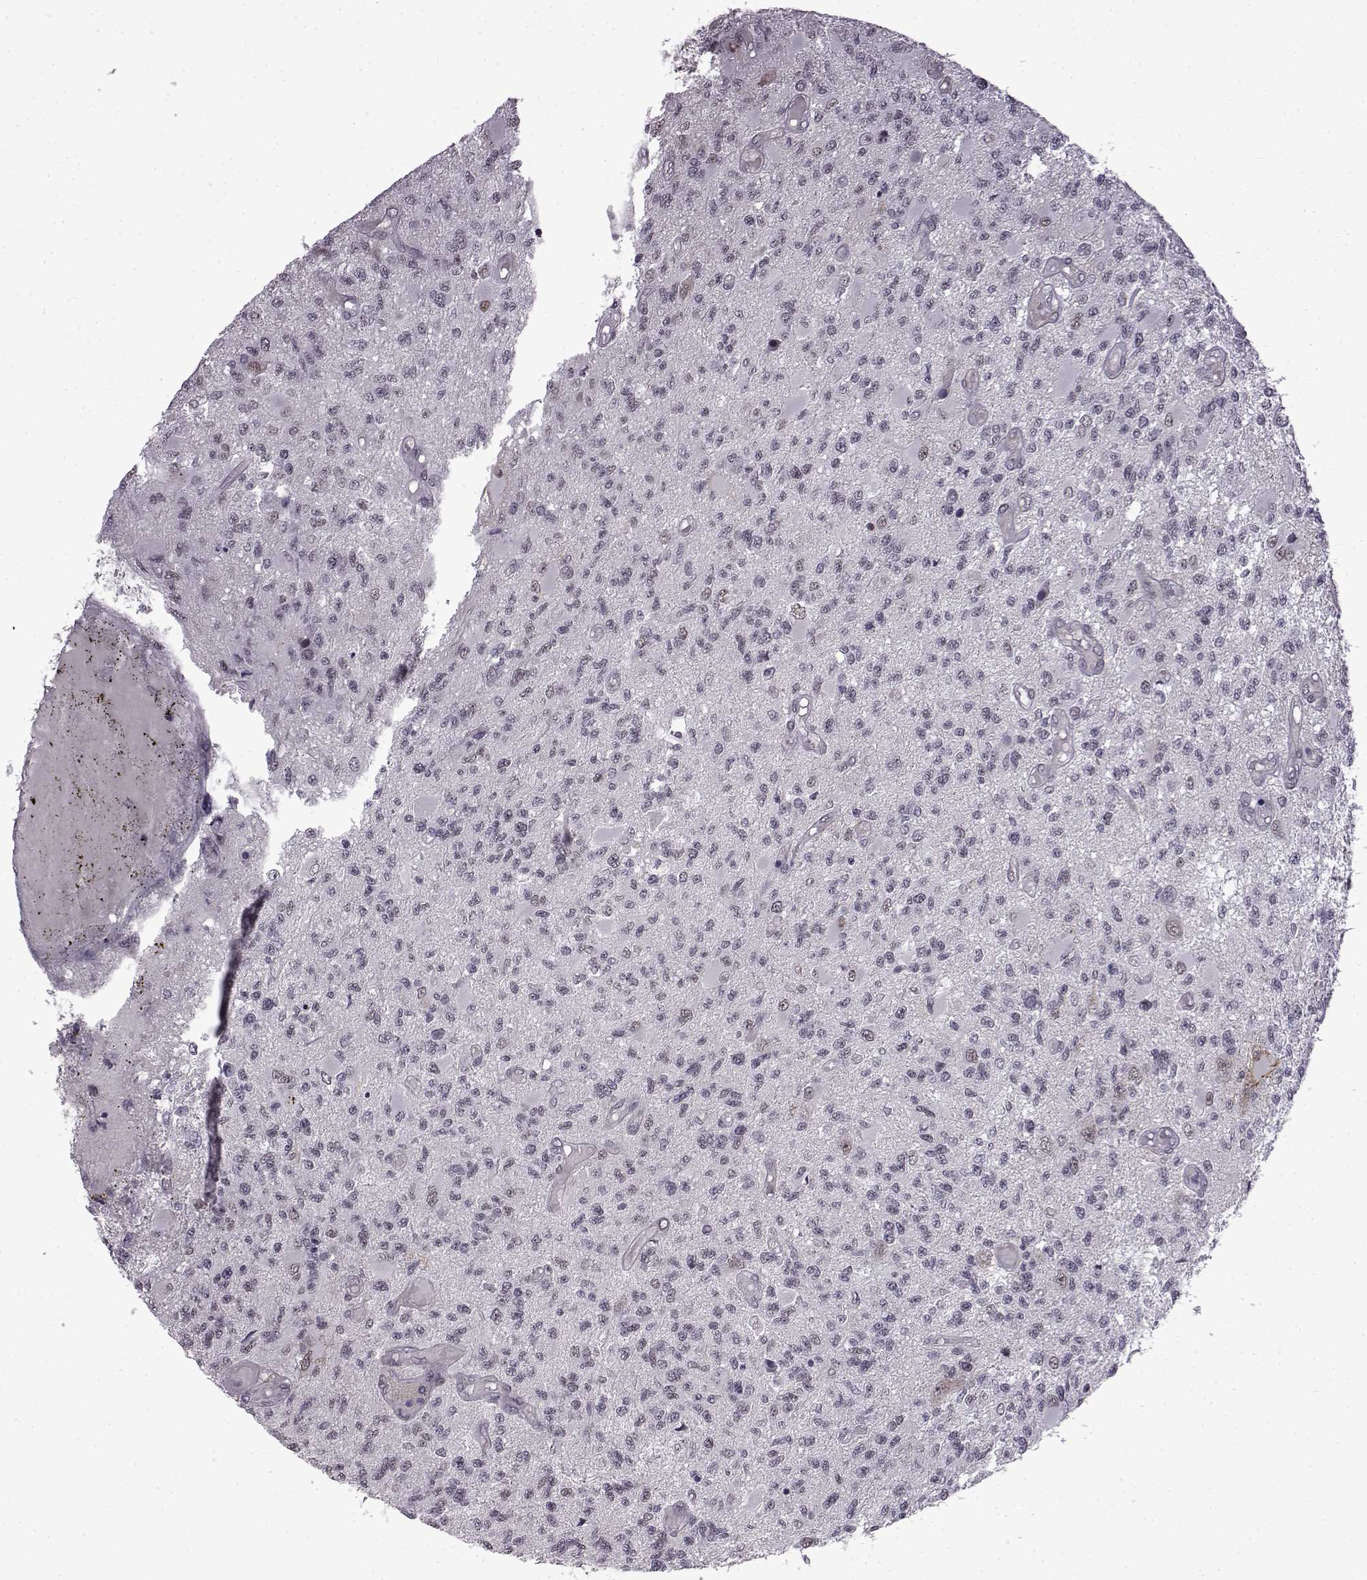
{"staining": {"intensity": "negative", "quantity": "none", "location": "none"}, "tissue": "glioma", "cell_type": "Tumor cells", "image_type": "cancer", "snomed": [{"axis": "morphology", "description": "Glioma, malignant, High grade"}, {"axis": "topography", "description": "Brain"}], "caption": "Immunohistochemistry (IHC) micrograph of neoplastic tissue: human glioma stained with DAB displays no significant protein expression in tumor cells.", "gene": "SYNPO2", "patient": {"sex": "female", "age": 63}}